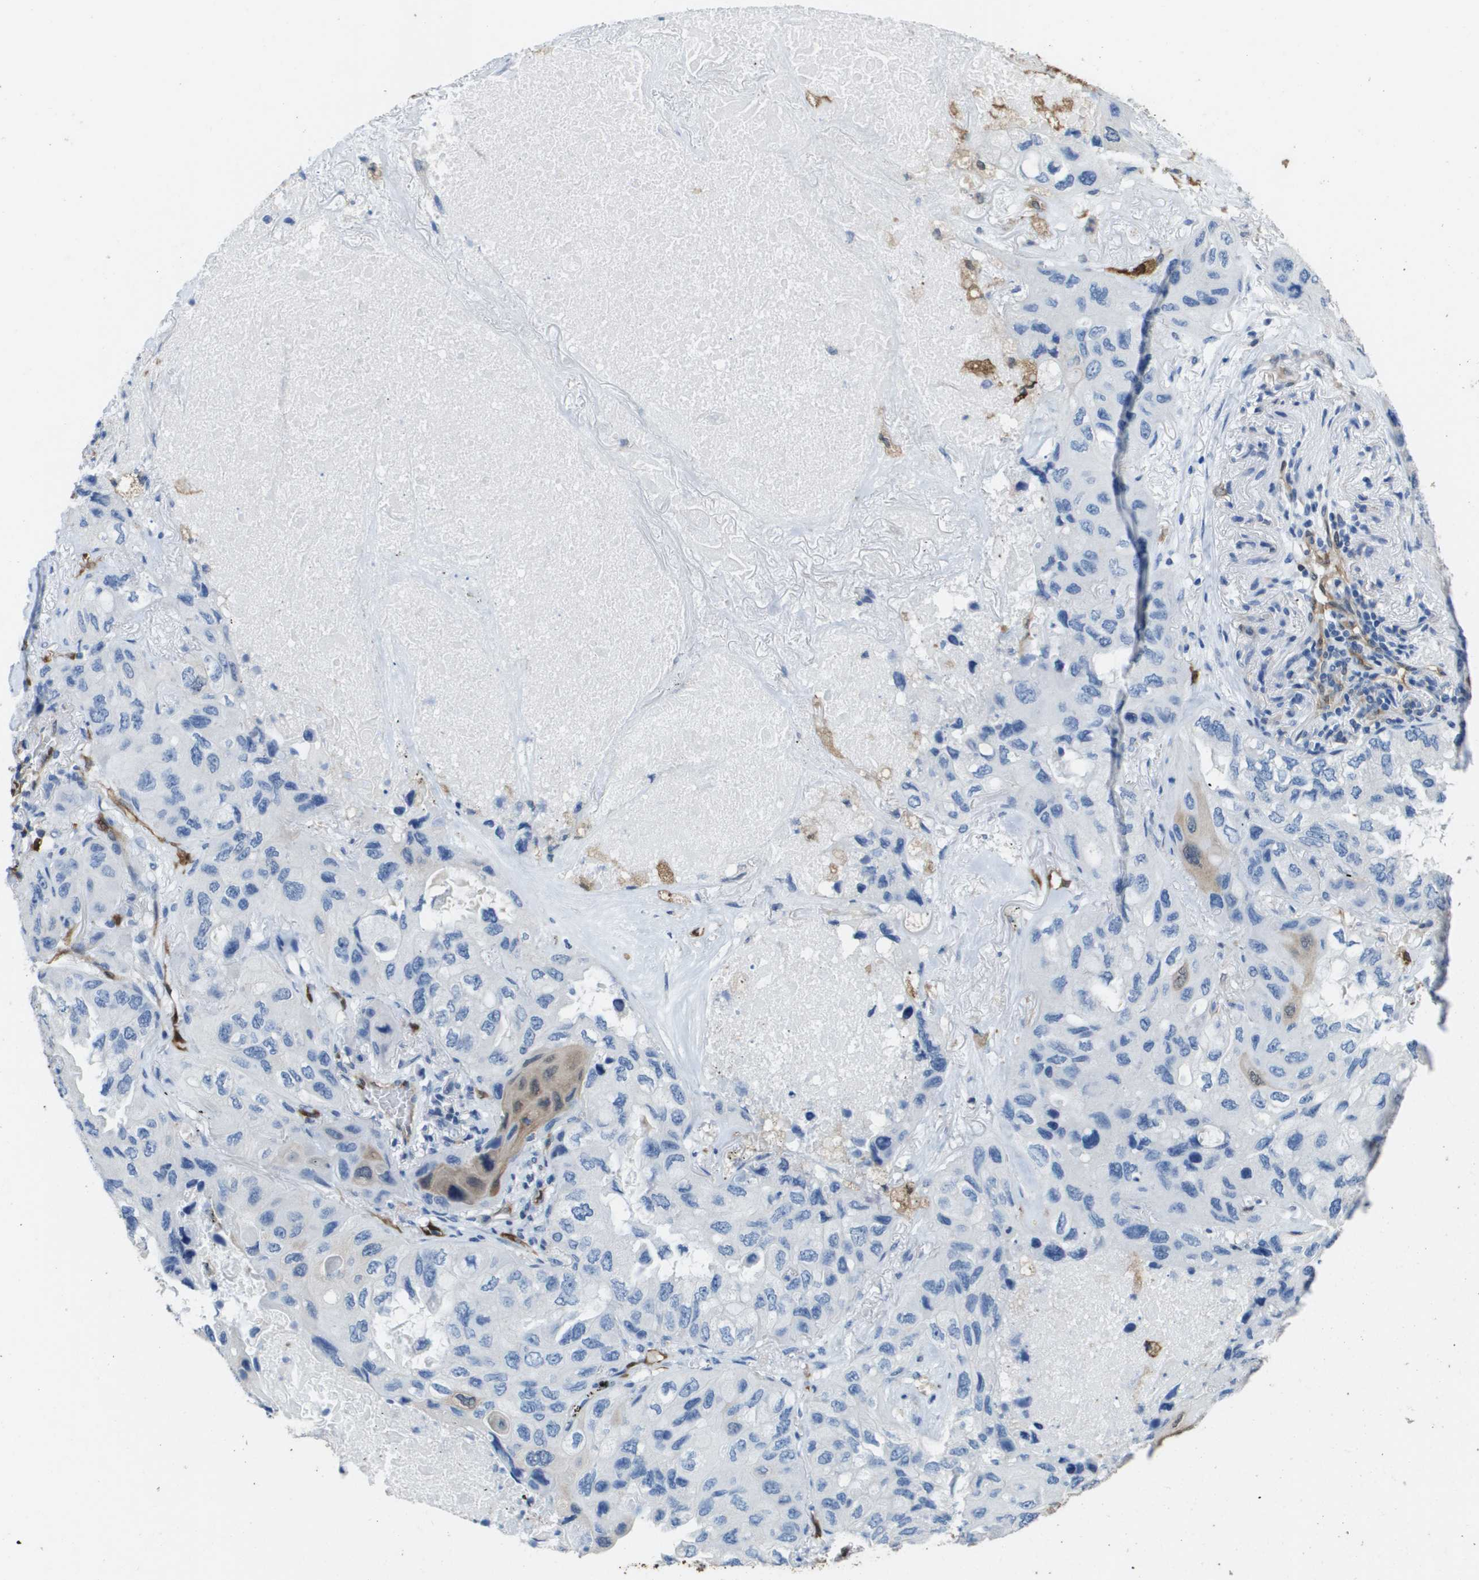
{"staining": {"intensity": "negative", "quantity": "none", "location": "none"}, "tissue": "lung cancer", "cell_type": "Tumor cells", "image_type": "cancer", "snomed": [{"axis": "morphology", "description": "Squamous cell carcinoma, NOS"}, {"axis": "topography", "description": "Lung"}], "caption": "IHC histopathology image of lung cancer (squamous cell carcinoma) stained for a protein (brown), which reveals no expression in tumor cells.", "gene": "FABP5", "patient": {"sex": "female", "age": 73}}